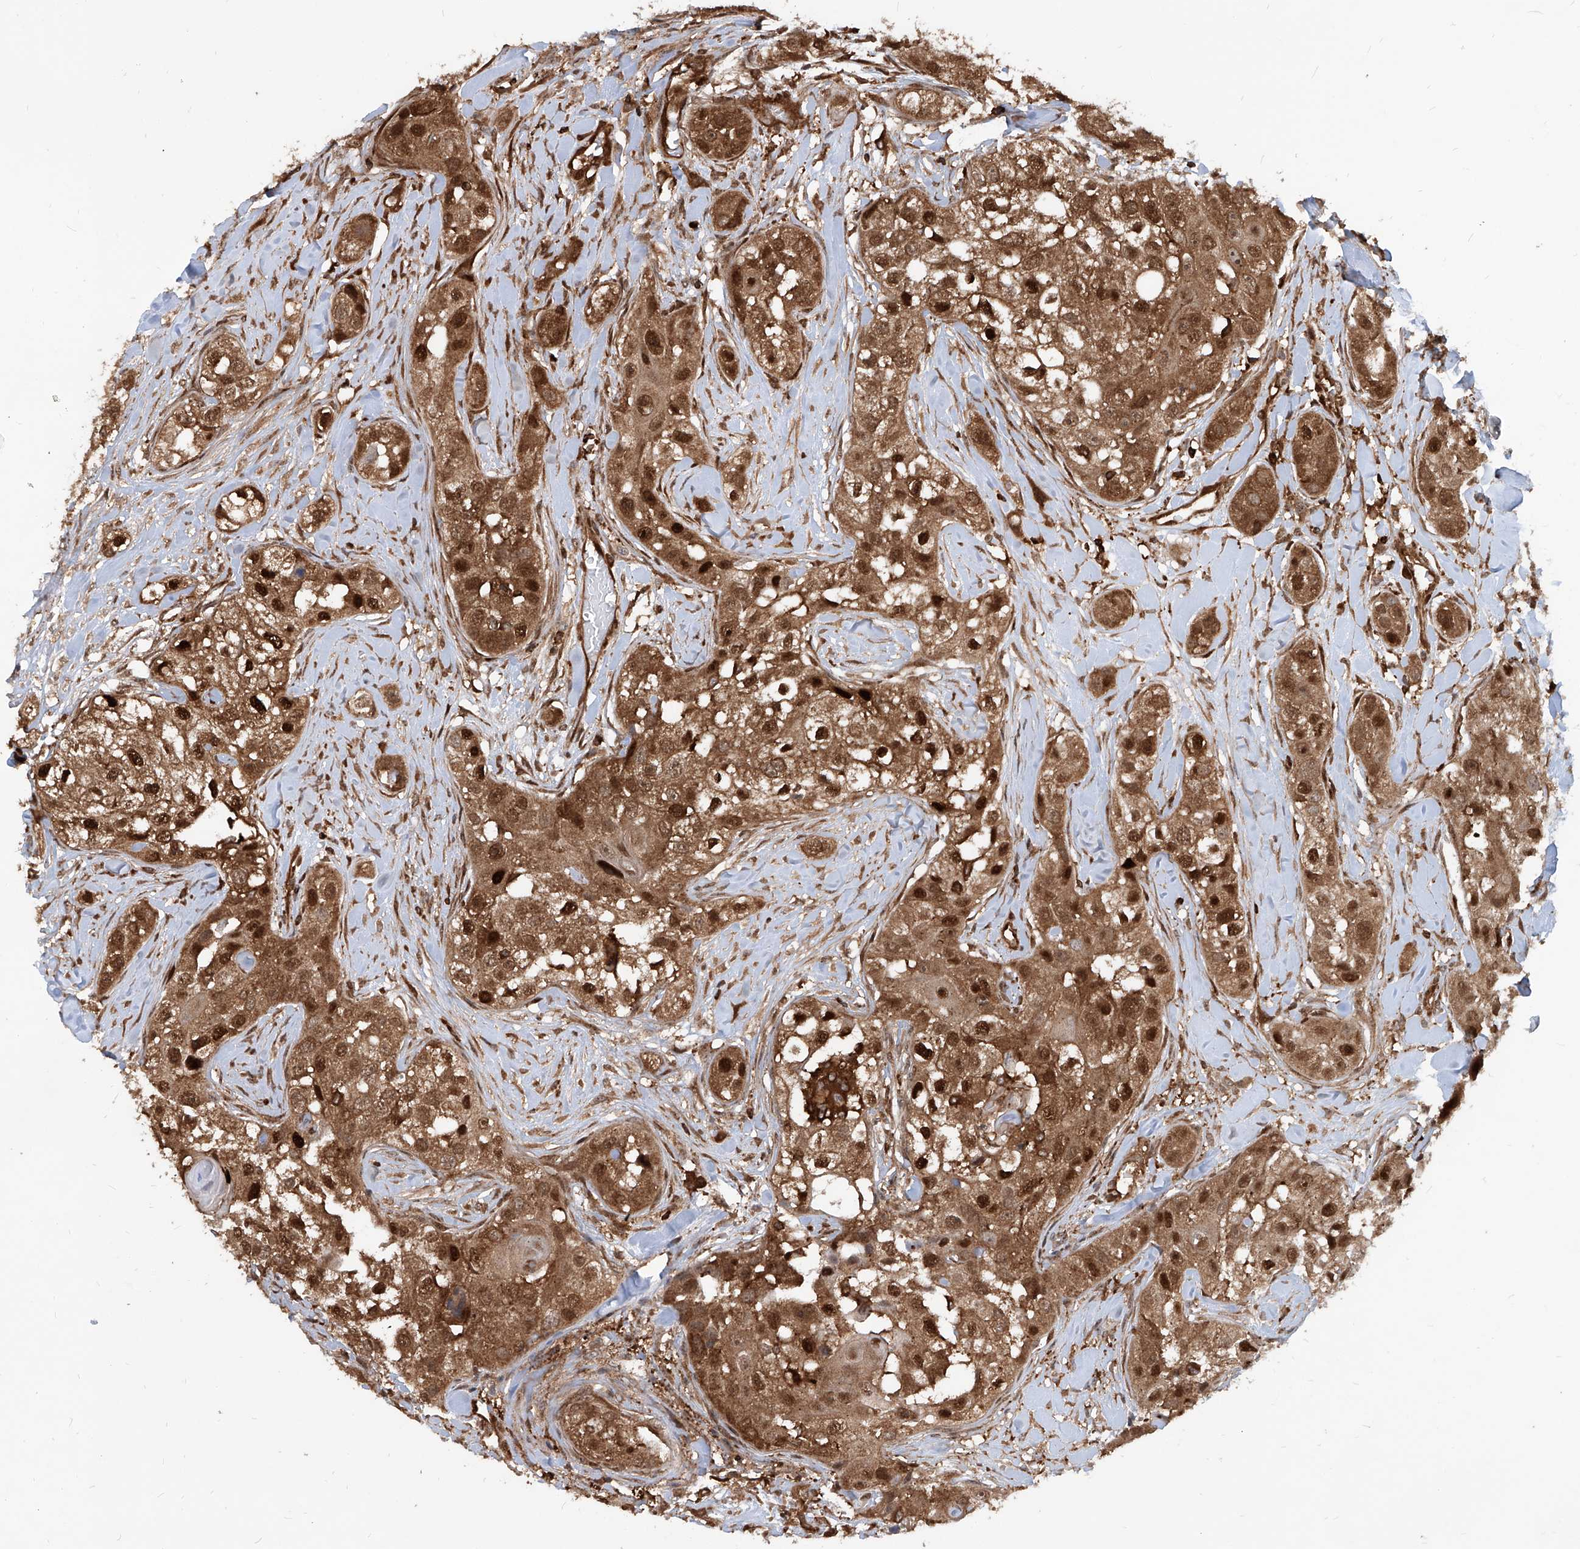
{"staining": {"intensity": "strong", "quantity": ">75%", "location": "cytoplasmic/membranous,nuclear"}, "tissue": "head and neck cancer", "cell_type": "Tumor cells", "image_type": "cancer", "snomed": [{"axis": "morphology", "description": "Normal tissue, NOS"}, {"axis": "morphology", "description": "Squamous cell carcinoma, NOS"}, {"axis": "topography", "description": "Skeletal muscle"}, {"axis": "topography", "description": "Head-Neck"}], "caption": "Protein analysis of head and neck squamous cell carcinoma tissue reveals strong cytoplasmic/membranous and nuclear staining in about >75% of tumor cells.", "gene": "MAGED2", "patient": {"sex": "male", "age": 51}}